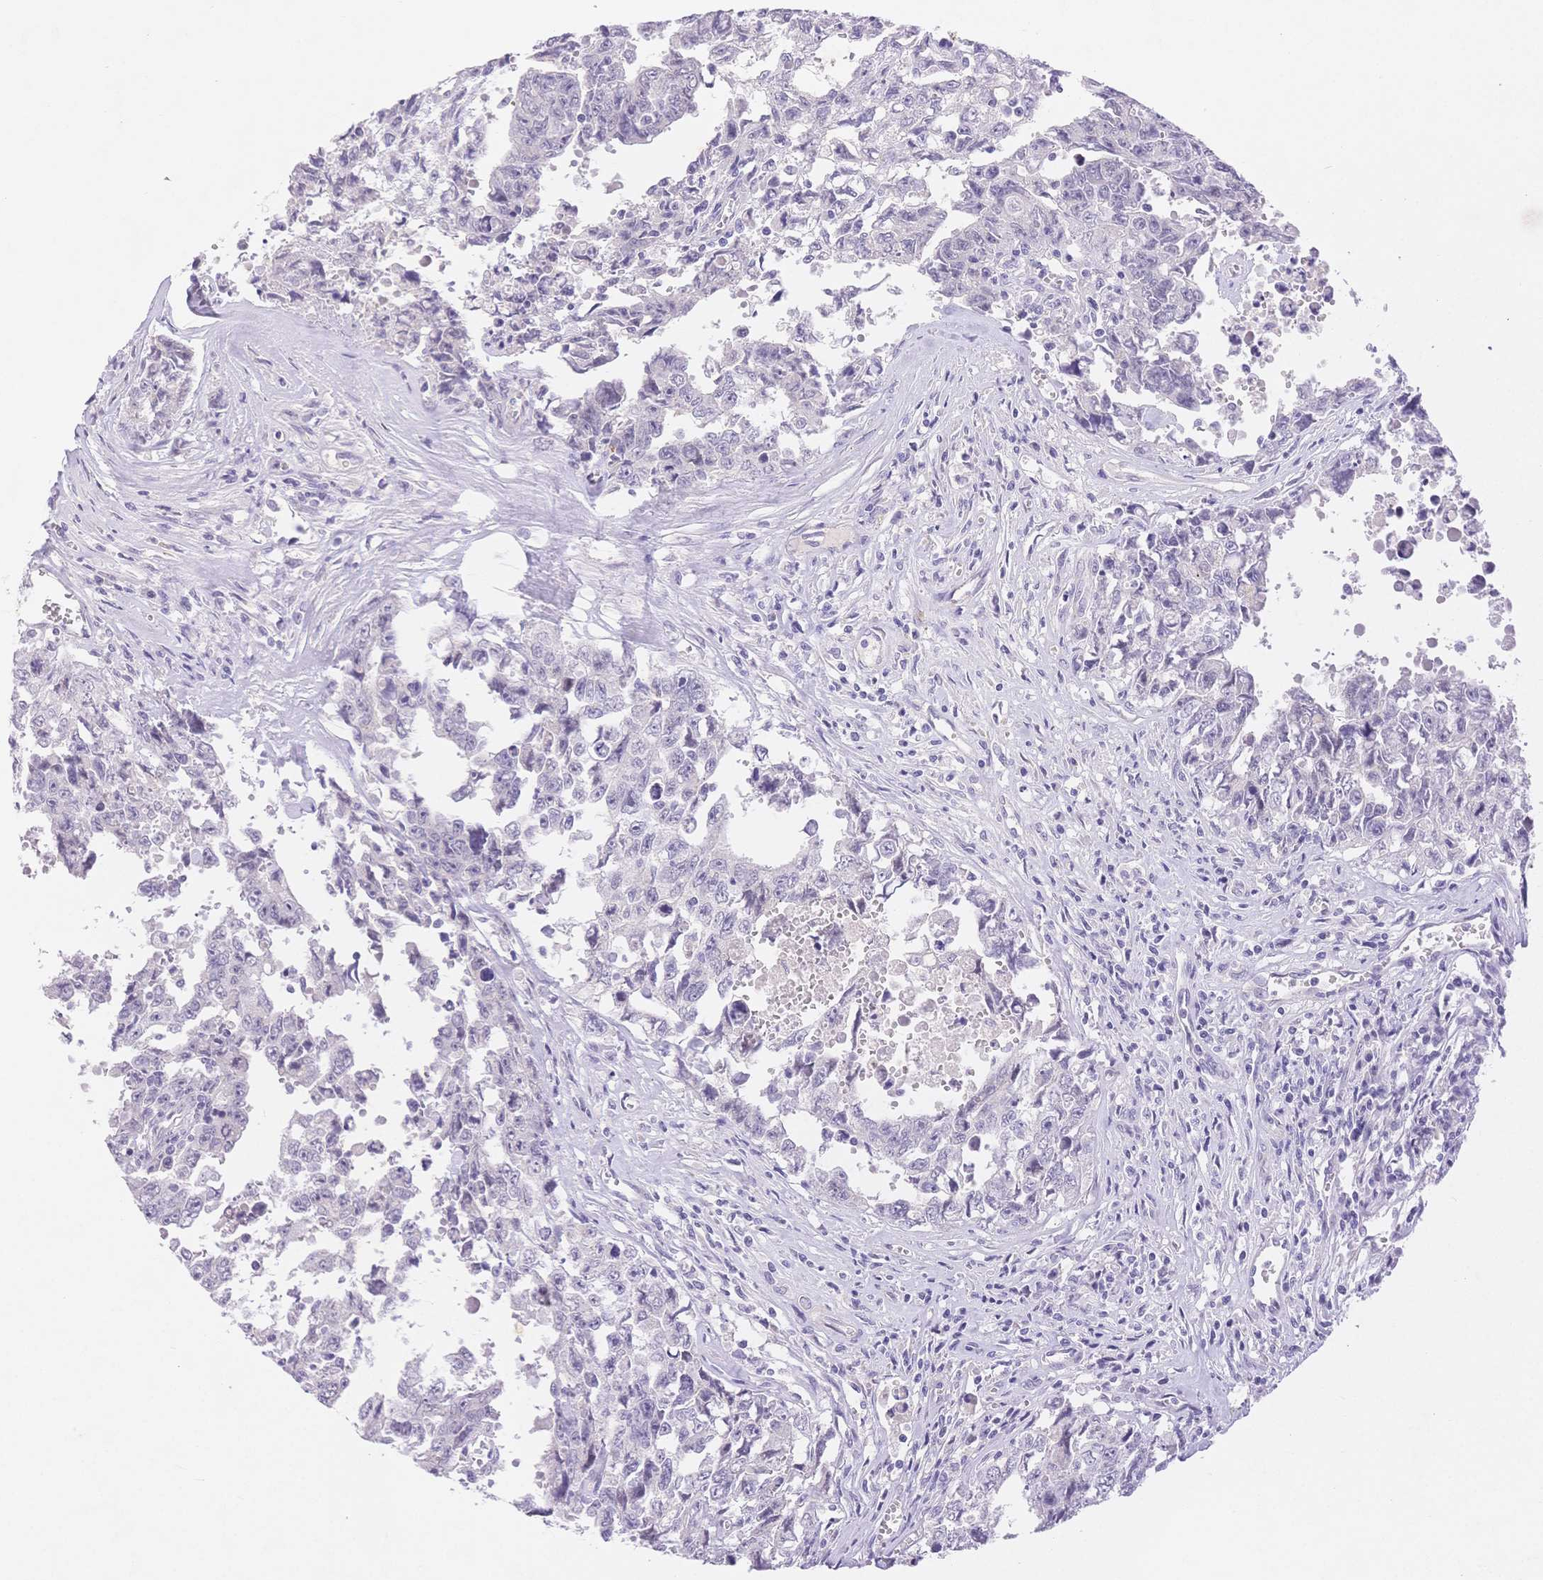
{"staining": {"intensity": "negative", "quantity": "none", "location": "none"}, "tissue": "testis cancer", "cell_type": "Tumor cells", "image_type": "cancer", "snomed": [{"axis": "morphology", "description": "Carcinoma, Embryonal, NOS"}, {"axis": "topography", "description": "Testis"}], "caption": "This micrograph is of embryonal carcinoma (testis) stained with IHC to label a protein in brown with the nuclei are counter-stained blue. There is no staining in tumor cells. (Immunohistochemistry, brightfield microscopy, high magnification).", "gene": "MYOM1", "patient": {"sex": "male", "age": 24}}